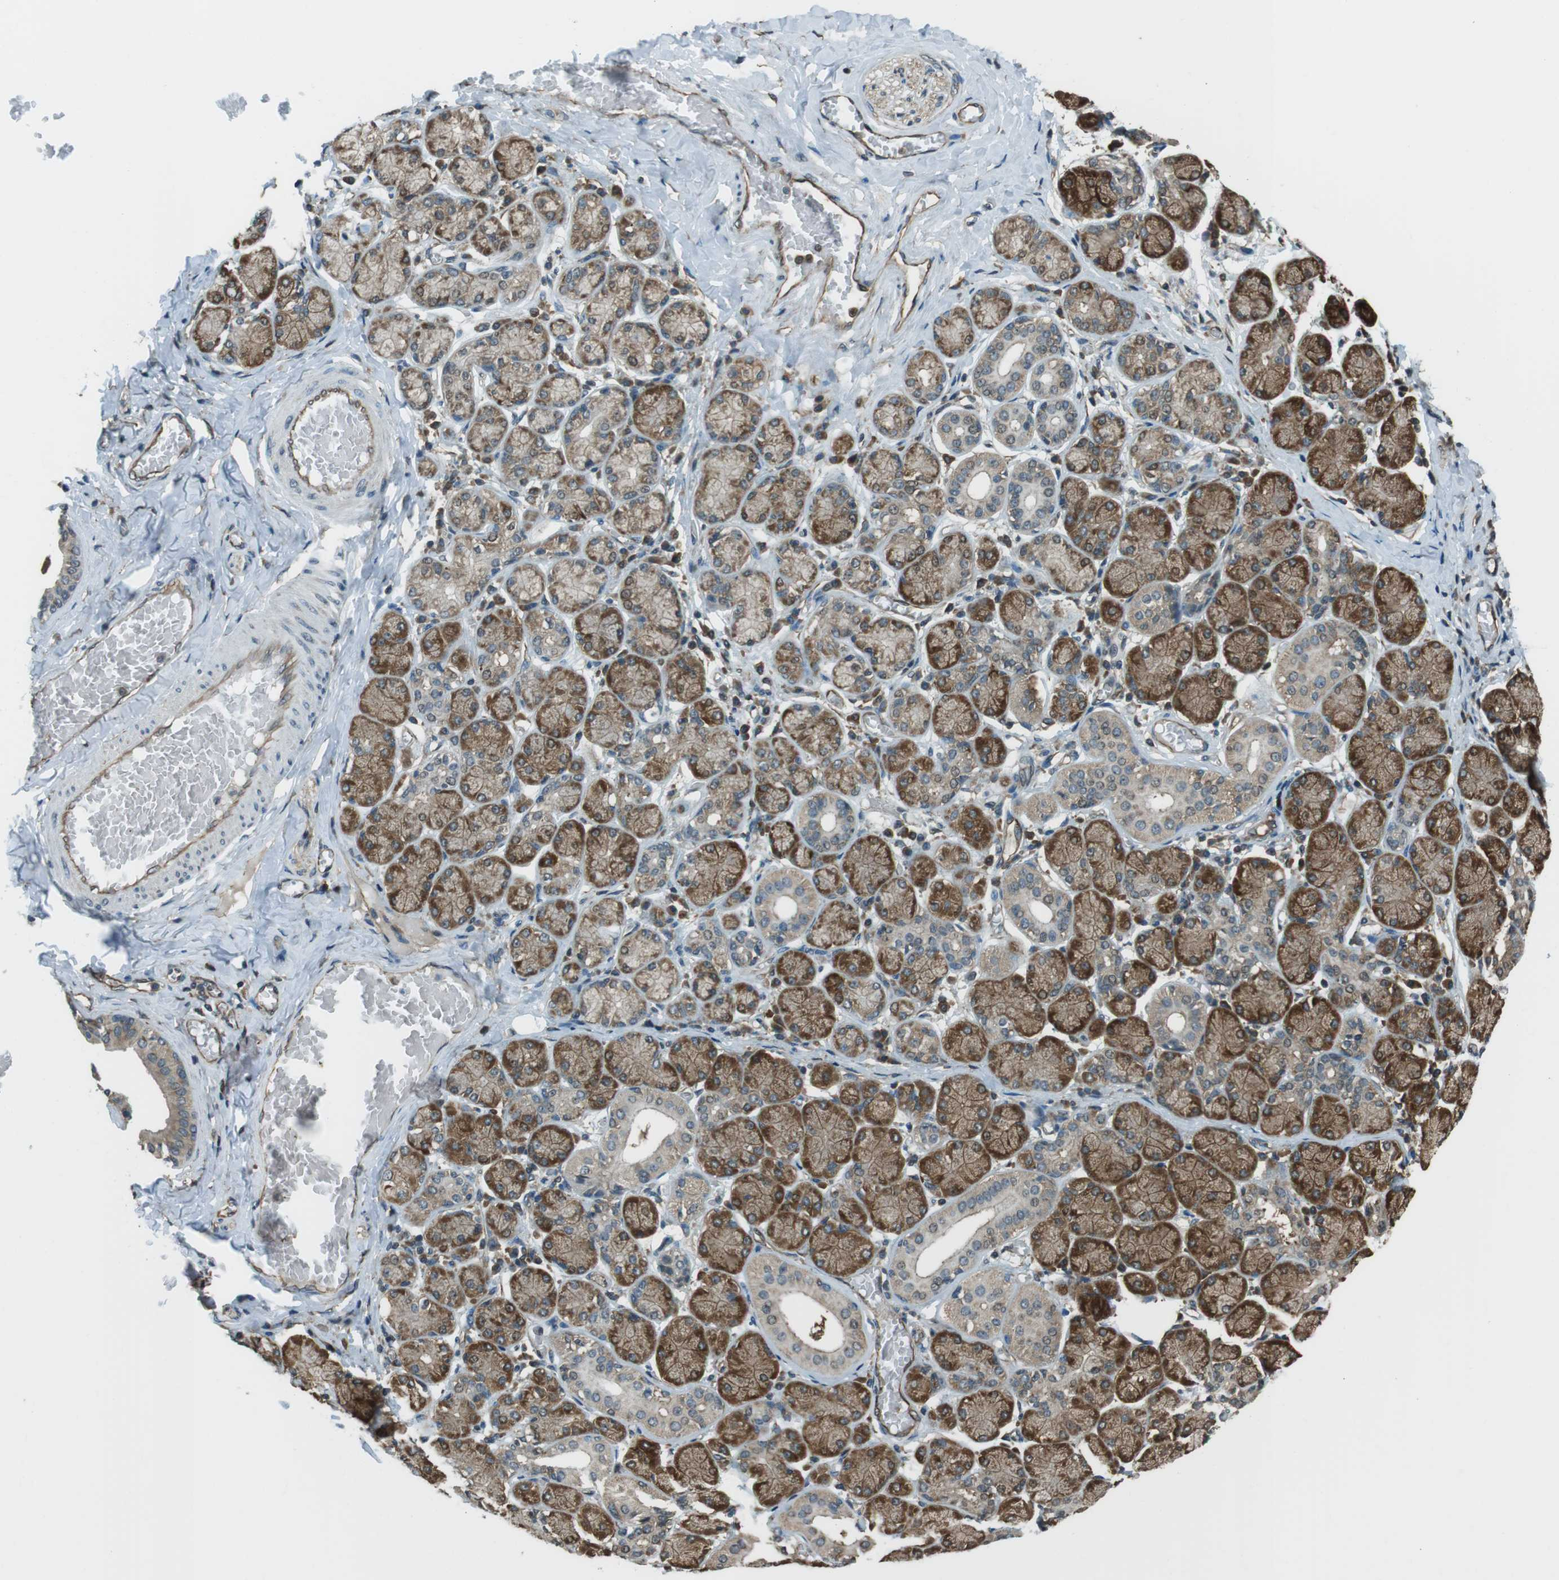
{"staining": {"intensity": "strong", "quantity": "25%-75%", "location": "cytoplasmic/membranous"}, "tissue": "salivary gland", "cell_type": "Glandular cells", "image_type": "normal", "snomed": [{"axis": "morphology", "description": "Normal tissue, NOS"}, {"axis": "topography", "description": "Salivary gland"}], "caption": "Protein analysis of benign salivary gland reveals strong cytoplasmic/membranous positivity in about 25%-75% of glandular cells. The staining was performed using DAB to visualize the protein expression in brown, while the nuclei were stained in blue with hematoxylin (Magnification: 20x).", "gene": "PA2G4", "patient": {"sex": "female", "age": 24}}